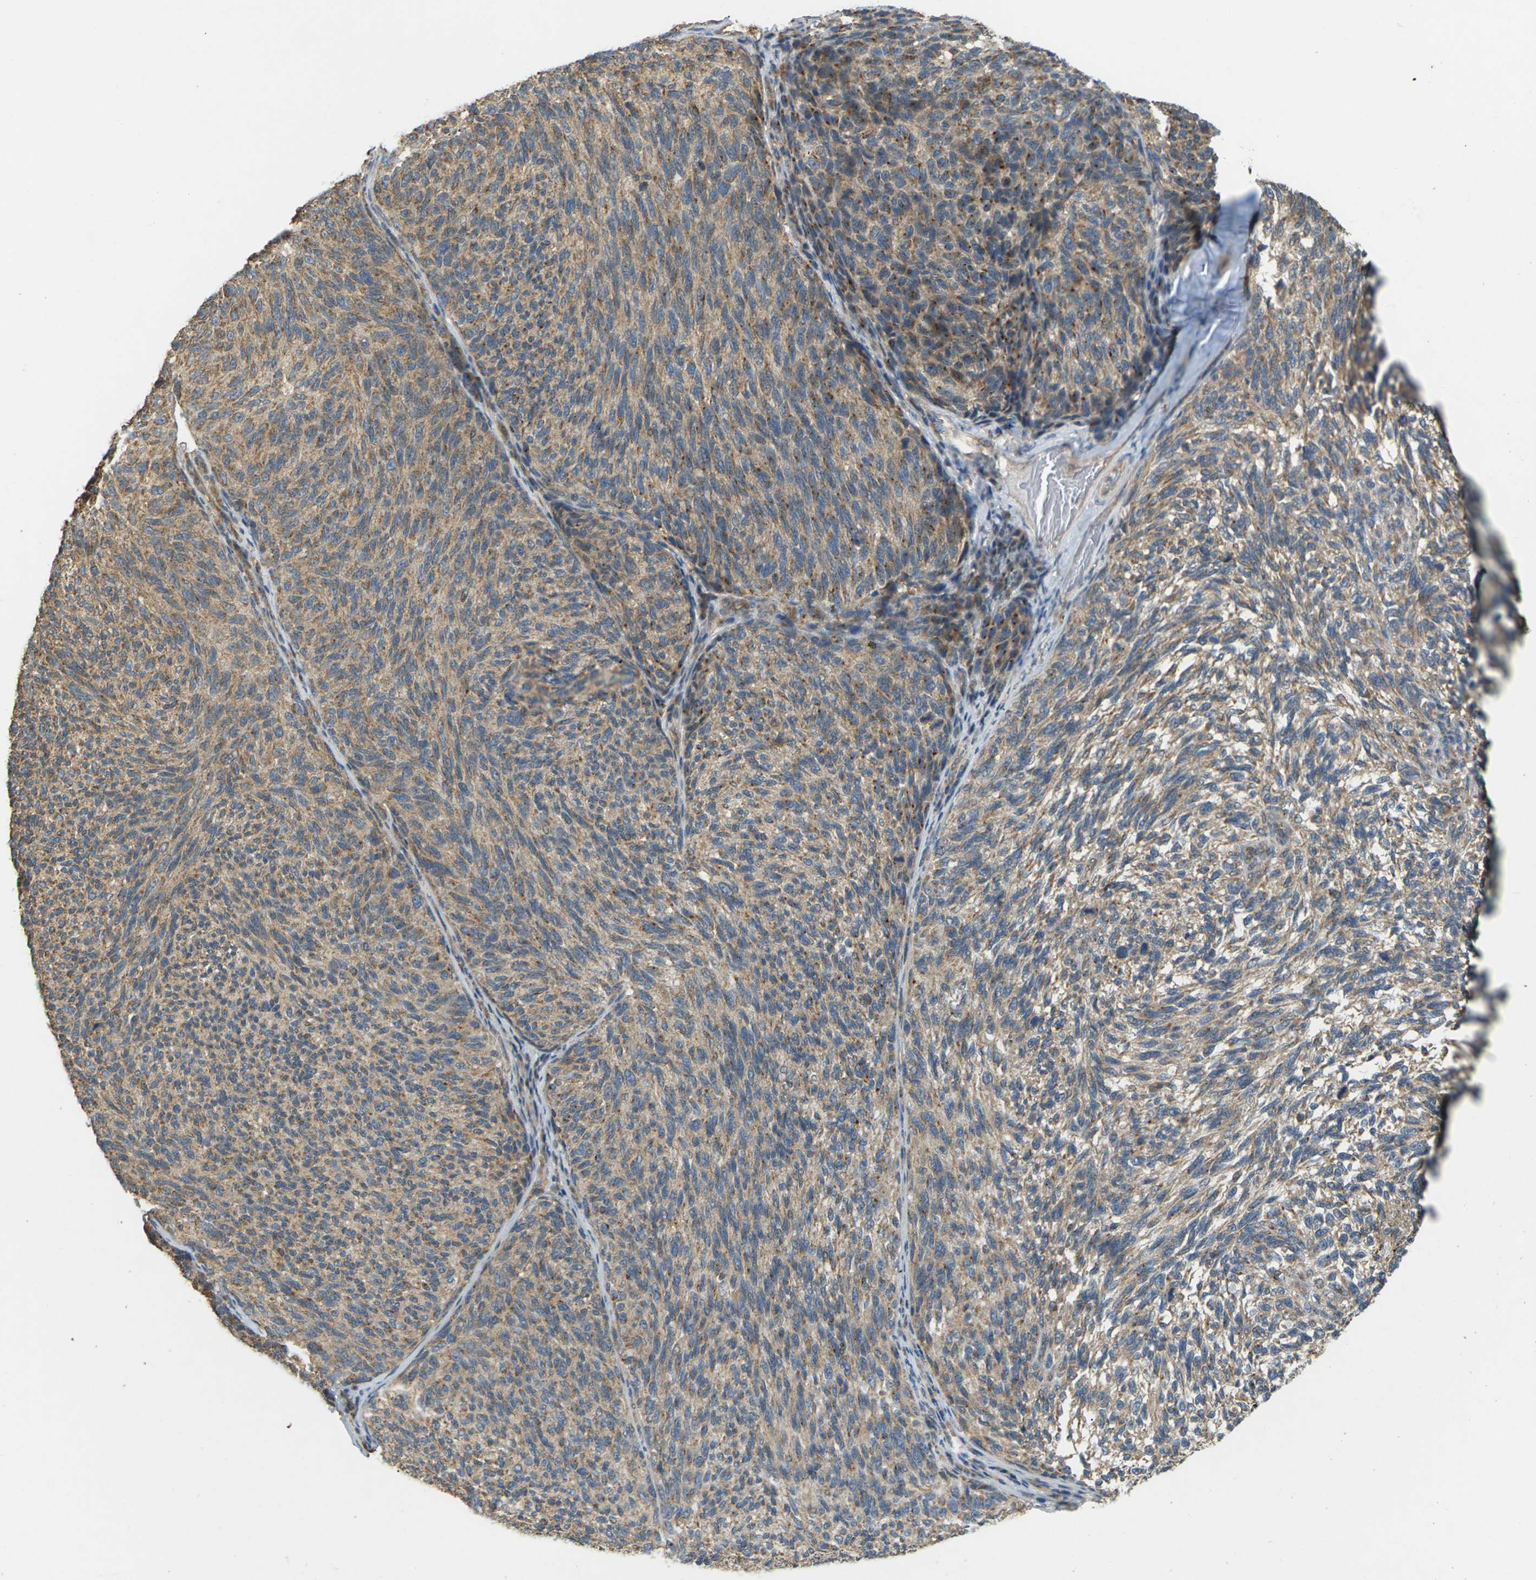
{"staining": {"intensity": "moderate", "quantity": ">75%", "location": "cytoplasmic/membranous"}, "tissue": "melanoma", "cell_type": "Tumor cells", "image_type": "cancer", "snomed": [{"axis": "morphology", "description": "Malignant melanoma, NOS"}, {"axis": "topography", "description": "Skin"}], "caption": "Immunohistochemistry (IHC) of human malignant melanoma displays medium levels of moderate cytoplasmic/membranous positivity in approximately >75% of tumor cells.", "gene": "KSR1", "patient": {"sex": "female", "age": 73}}